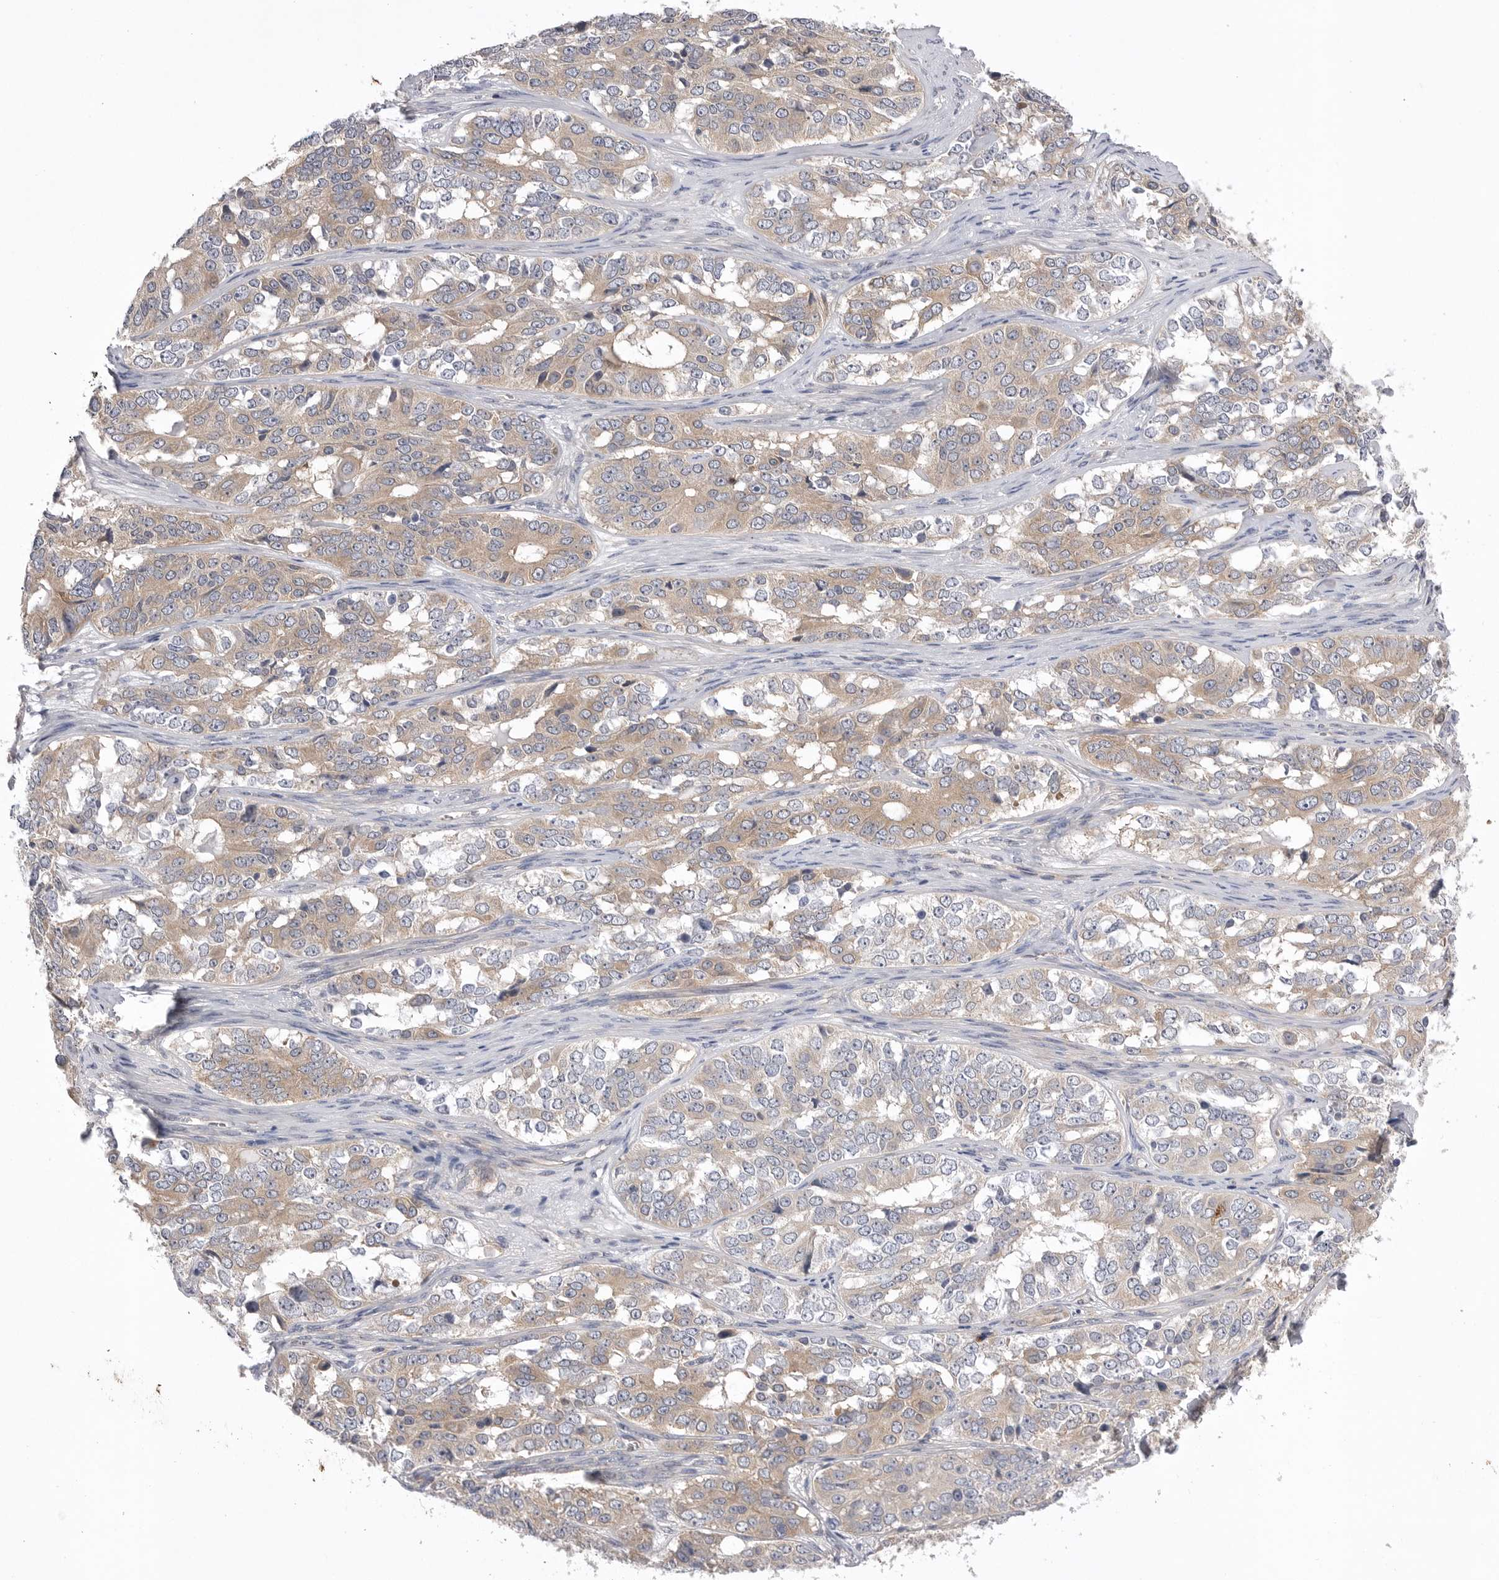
{"staining": {"intensity": "weak", "quantity": ">75%", "location": "cytoplasmic/membranous"}, "tissue": "ovarian cancer", "cell_type": "Tumor cells", "image_type": "cancer", "snomed": [{"axis": "morphology", "description": "Carcinoma, endometroid"}, {"axis": "topography", "description": "Ovary"}], "caption": "Ovarian cancer (endometroid carcinoma) stained with a protein marker displays weak staining in tumor cells.", "gene": "VAC14", "patient": {"sex": "female", "age": 51}}